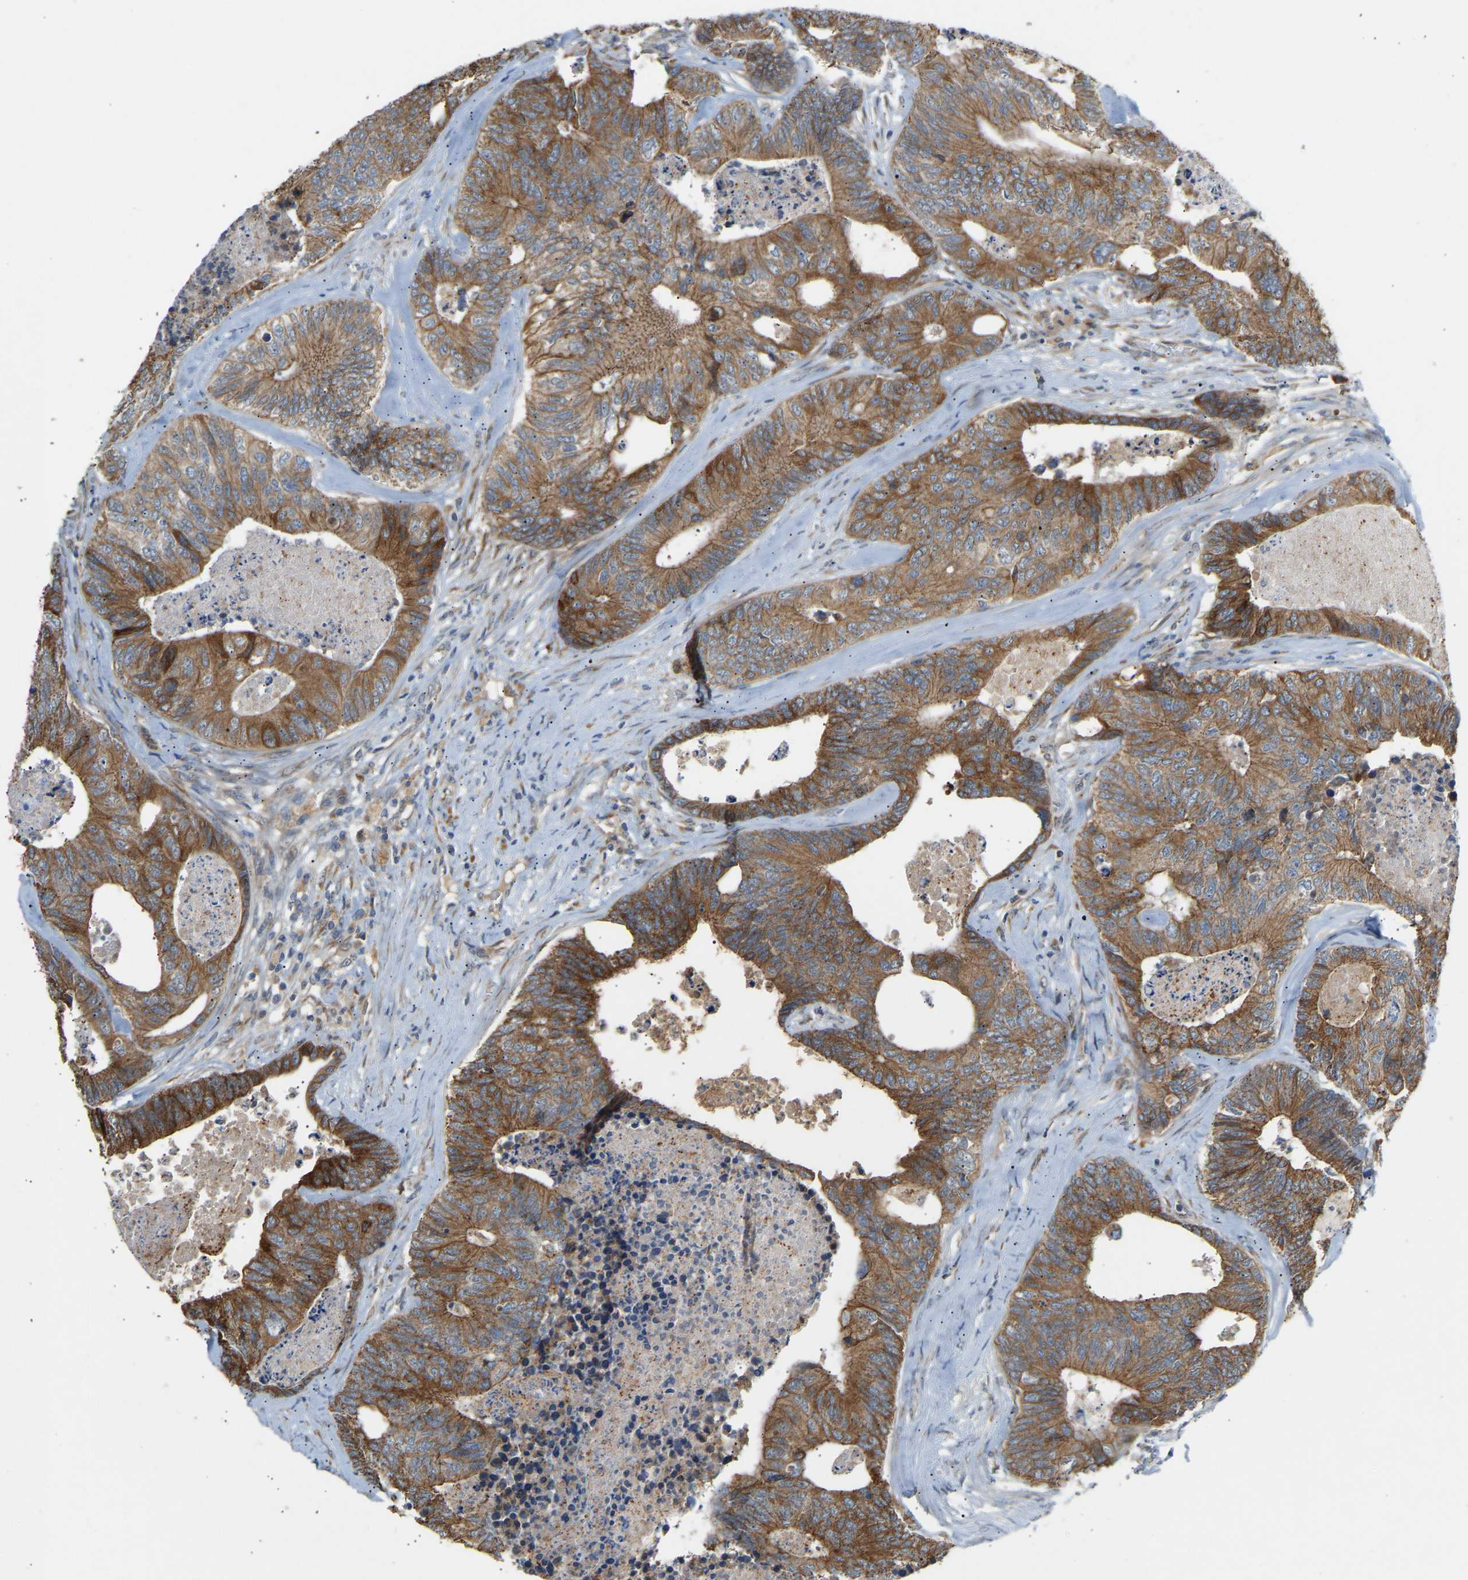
{"staining": {"intensity": "moderate", "quantity": ">75%", "location": "cytoplasmic/membranous"}, "tissue": "colorectal cancer", "cell_type": "Tumor cells", "image_type": "cancer", "snomed": [{"axis": "morphology", "description": "Adenocarcinoma, NOS"}, {"axis": "topography", "description": "Colon"}], "caption": "Protein expression analysis of human colorectal adenocarcinoma reveals moderate cytoplasmic/membranous expression in approximately >75% of tumor cells.", "gene": "PTCD1", "patient": {"sex": "female", "age": 67}}